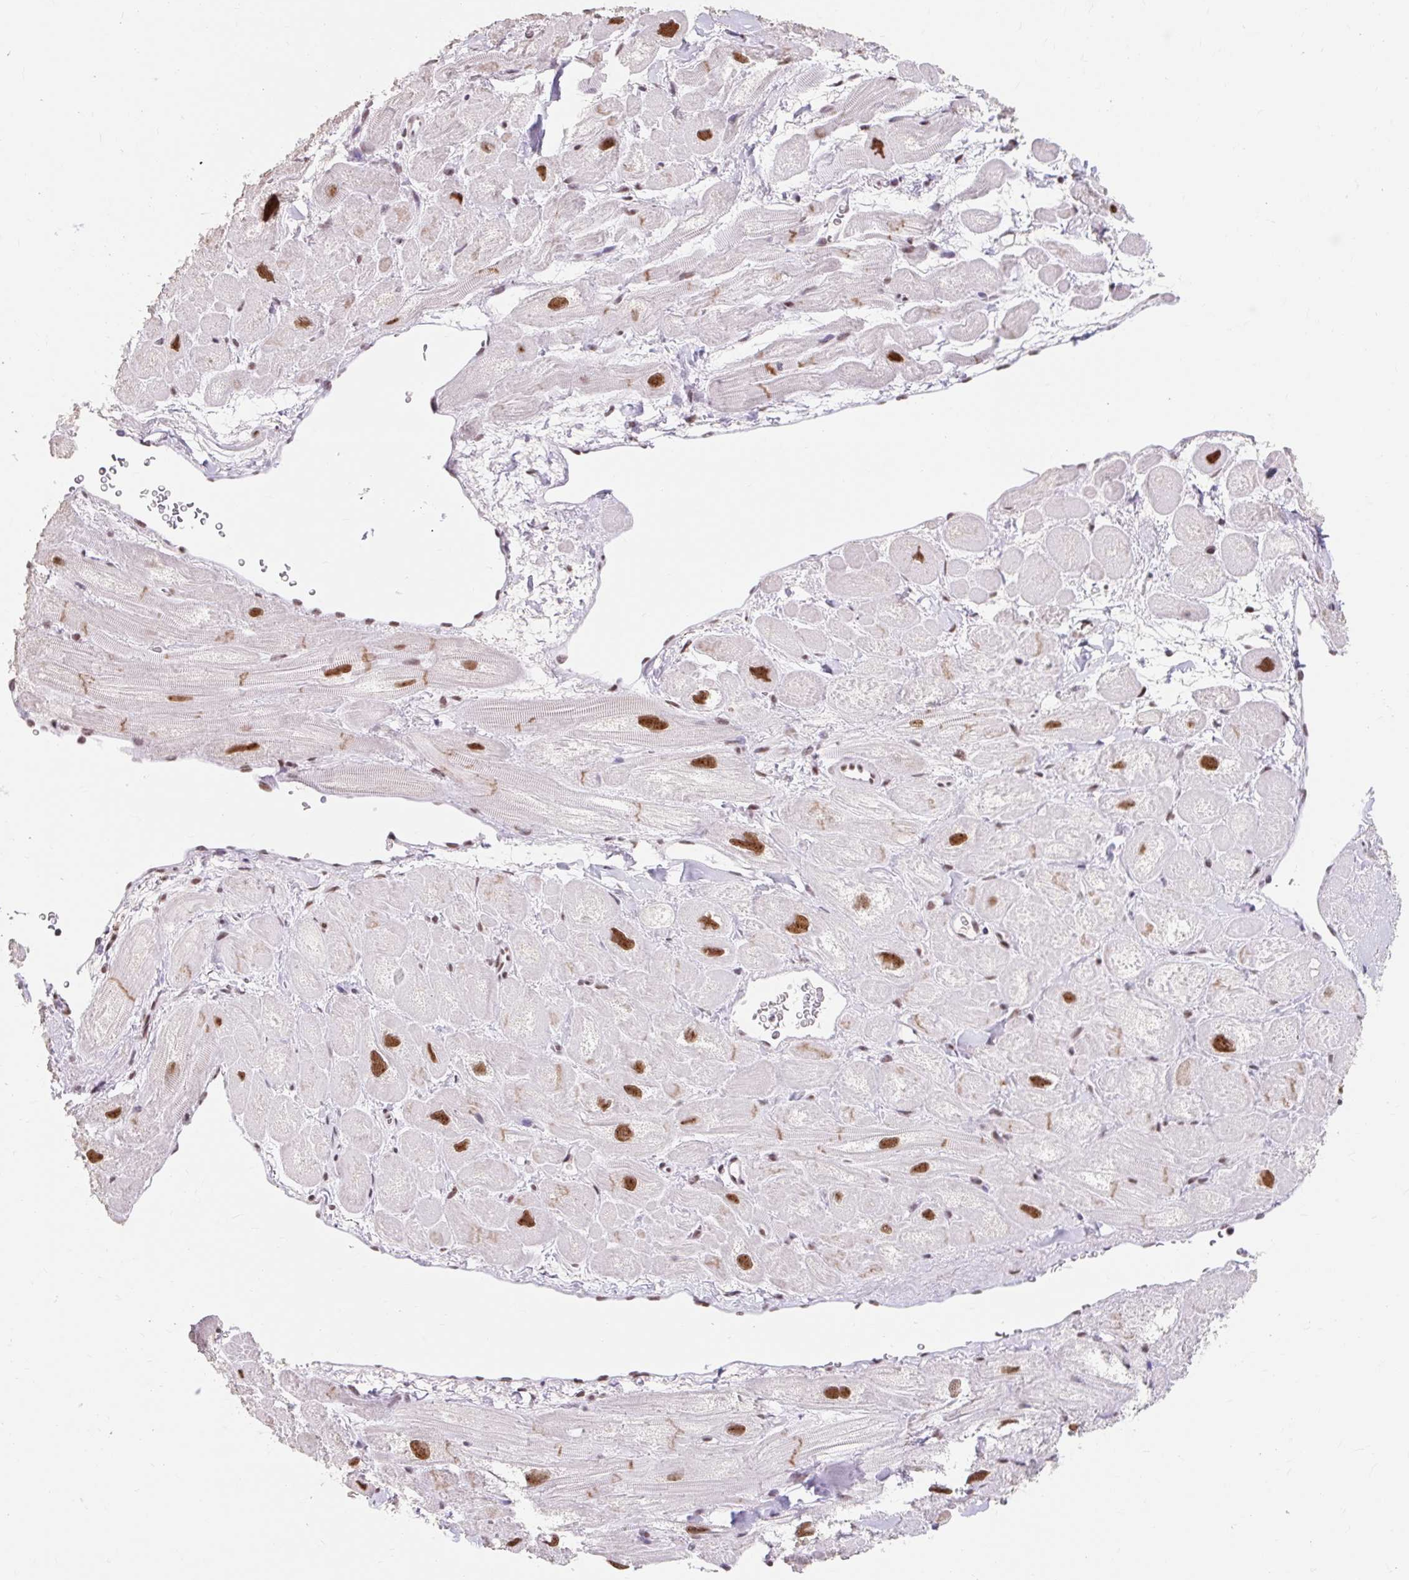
{"staining": {"intensity": "strong", "quantity": ">75%", "location": "cytoplasmic/membranous,nuclear"}, "tissue": "heart muscle", "cell_type": "Cardiomyocytes", "image_type": "normal", "snomed": [{"axis": "morphology", "description": "Normal tissue, NOS"}, {"axis": "topography", "description": "Heart"}], "caption": "Protein staining shows strong cytoplasmic/membranous,nuclear staining in about >75% of cardiomyocytes in normal heart muscle. The staining was performed using DAB (3,3'-diaminobenzidine), with brown indicating positive protein expression. Nuclei are stained blue with hematoxylin.", "gene": "SRSF10", "patient": {"sex": "male", "age": 49}}